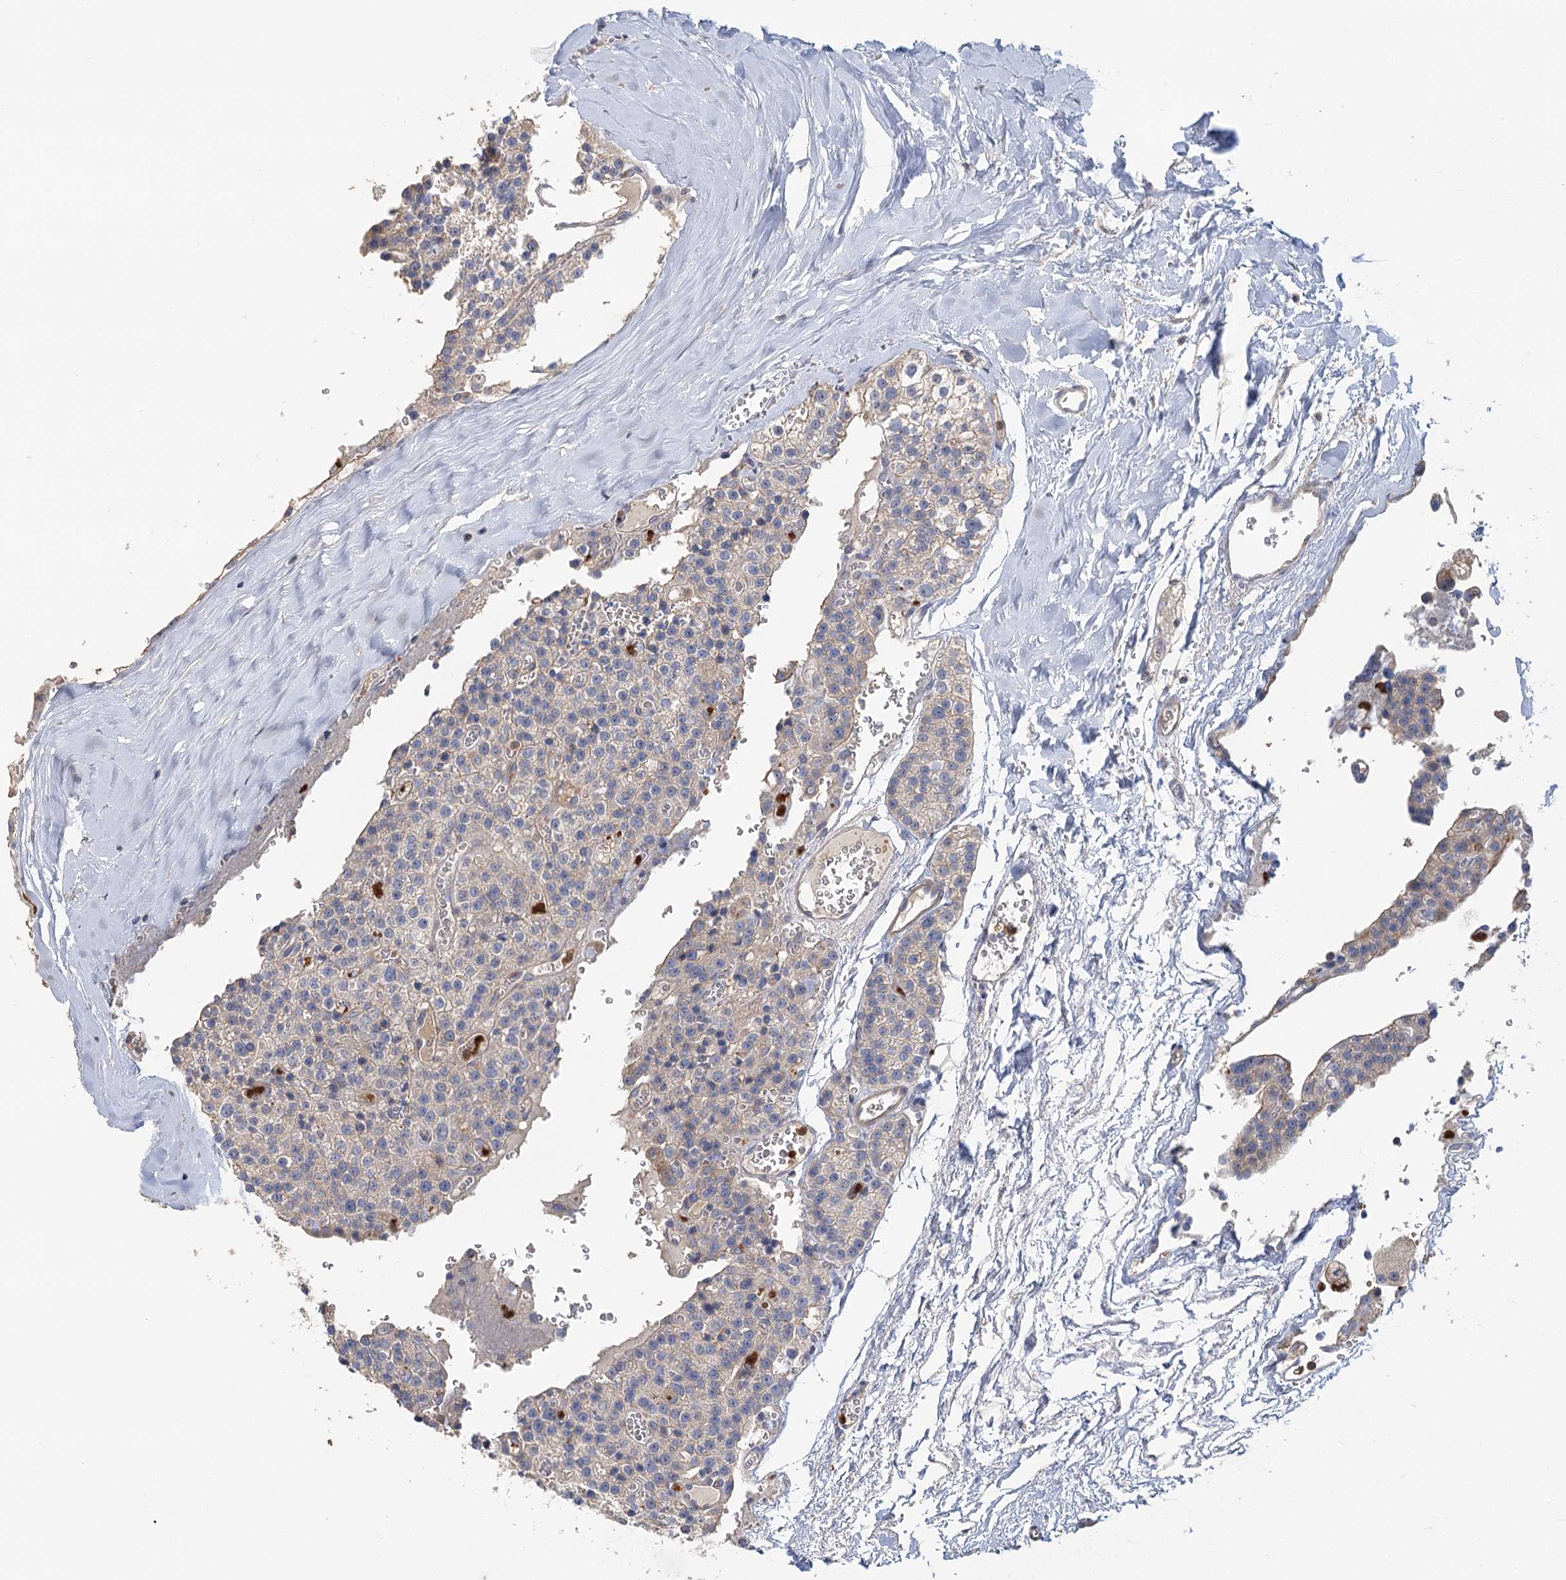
{"staining": {"intensity": "weak", "quantity": "<25%", "location": "cytoplasmic/membranous"}, "tissue": "parathyroid gland", "cell_type": "Glandular cells", "image_type": "normal", "snomed": [{"axis": "morphology", "description": "Normal tissue, NOS"}, {"axis": "topography", "description": "Parathyroid gland"}], "caption": "The IHC micrograph has no significant staining in glandular cells of parathyroid gland.", "gene": "EPB41L5", "patient": {"sex": "female", "age": 64}}